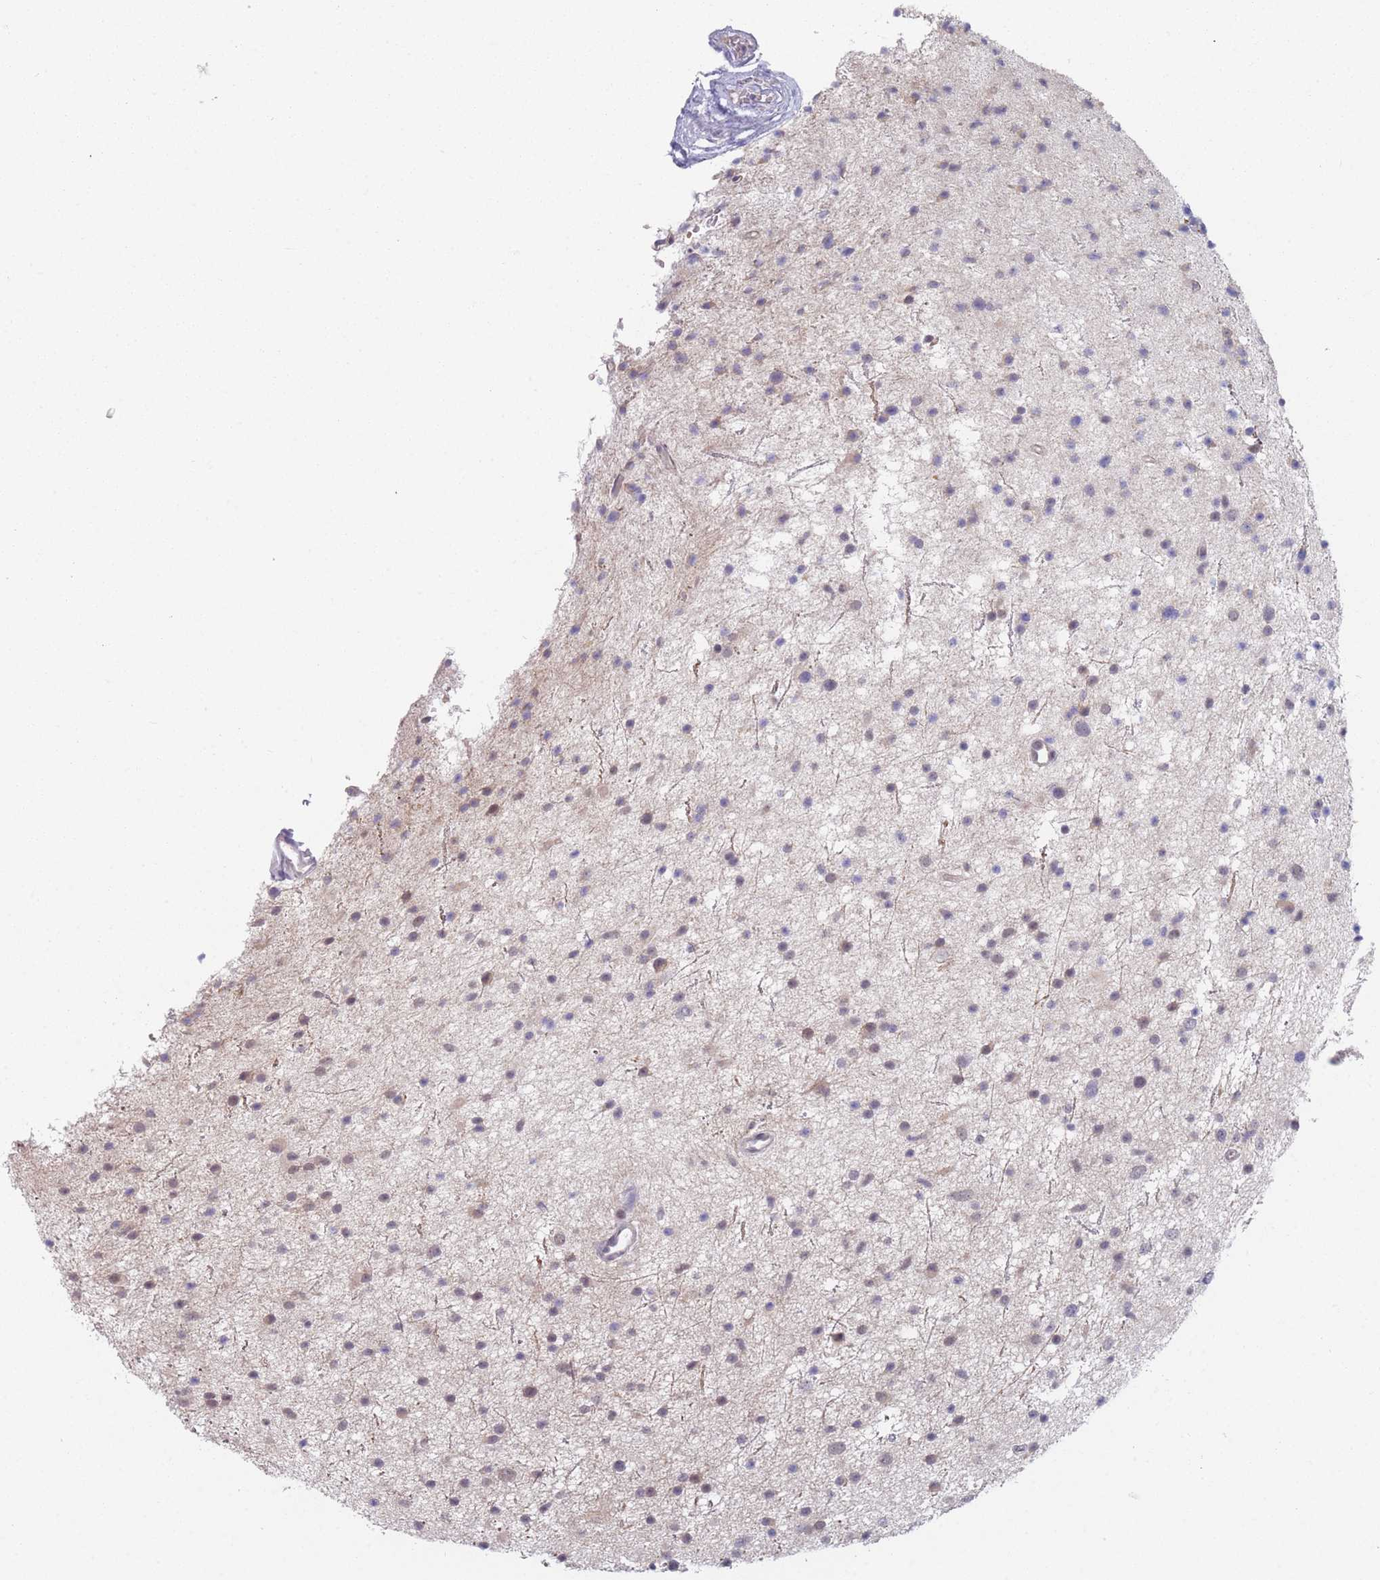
{"staining": {"intensity": "negative", "quantity": "none", "location": "none"}, "tissue": "glioma", "cell_type": "Tumor cells", "image_type": "cancer", "snomed": [{"axis": "morphology", "description": "Glioma, malignant, Low grade"}, {"axis": "topography", "description": "Cerebral cortex"}], "caption": "An IHC image of glioma is shown. There is no staining in tumor cells of glioma.", "gene": "ANKRD10", "patient": {"sex": "female", "age": 39}}